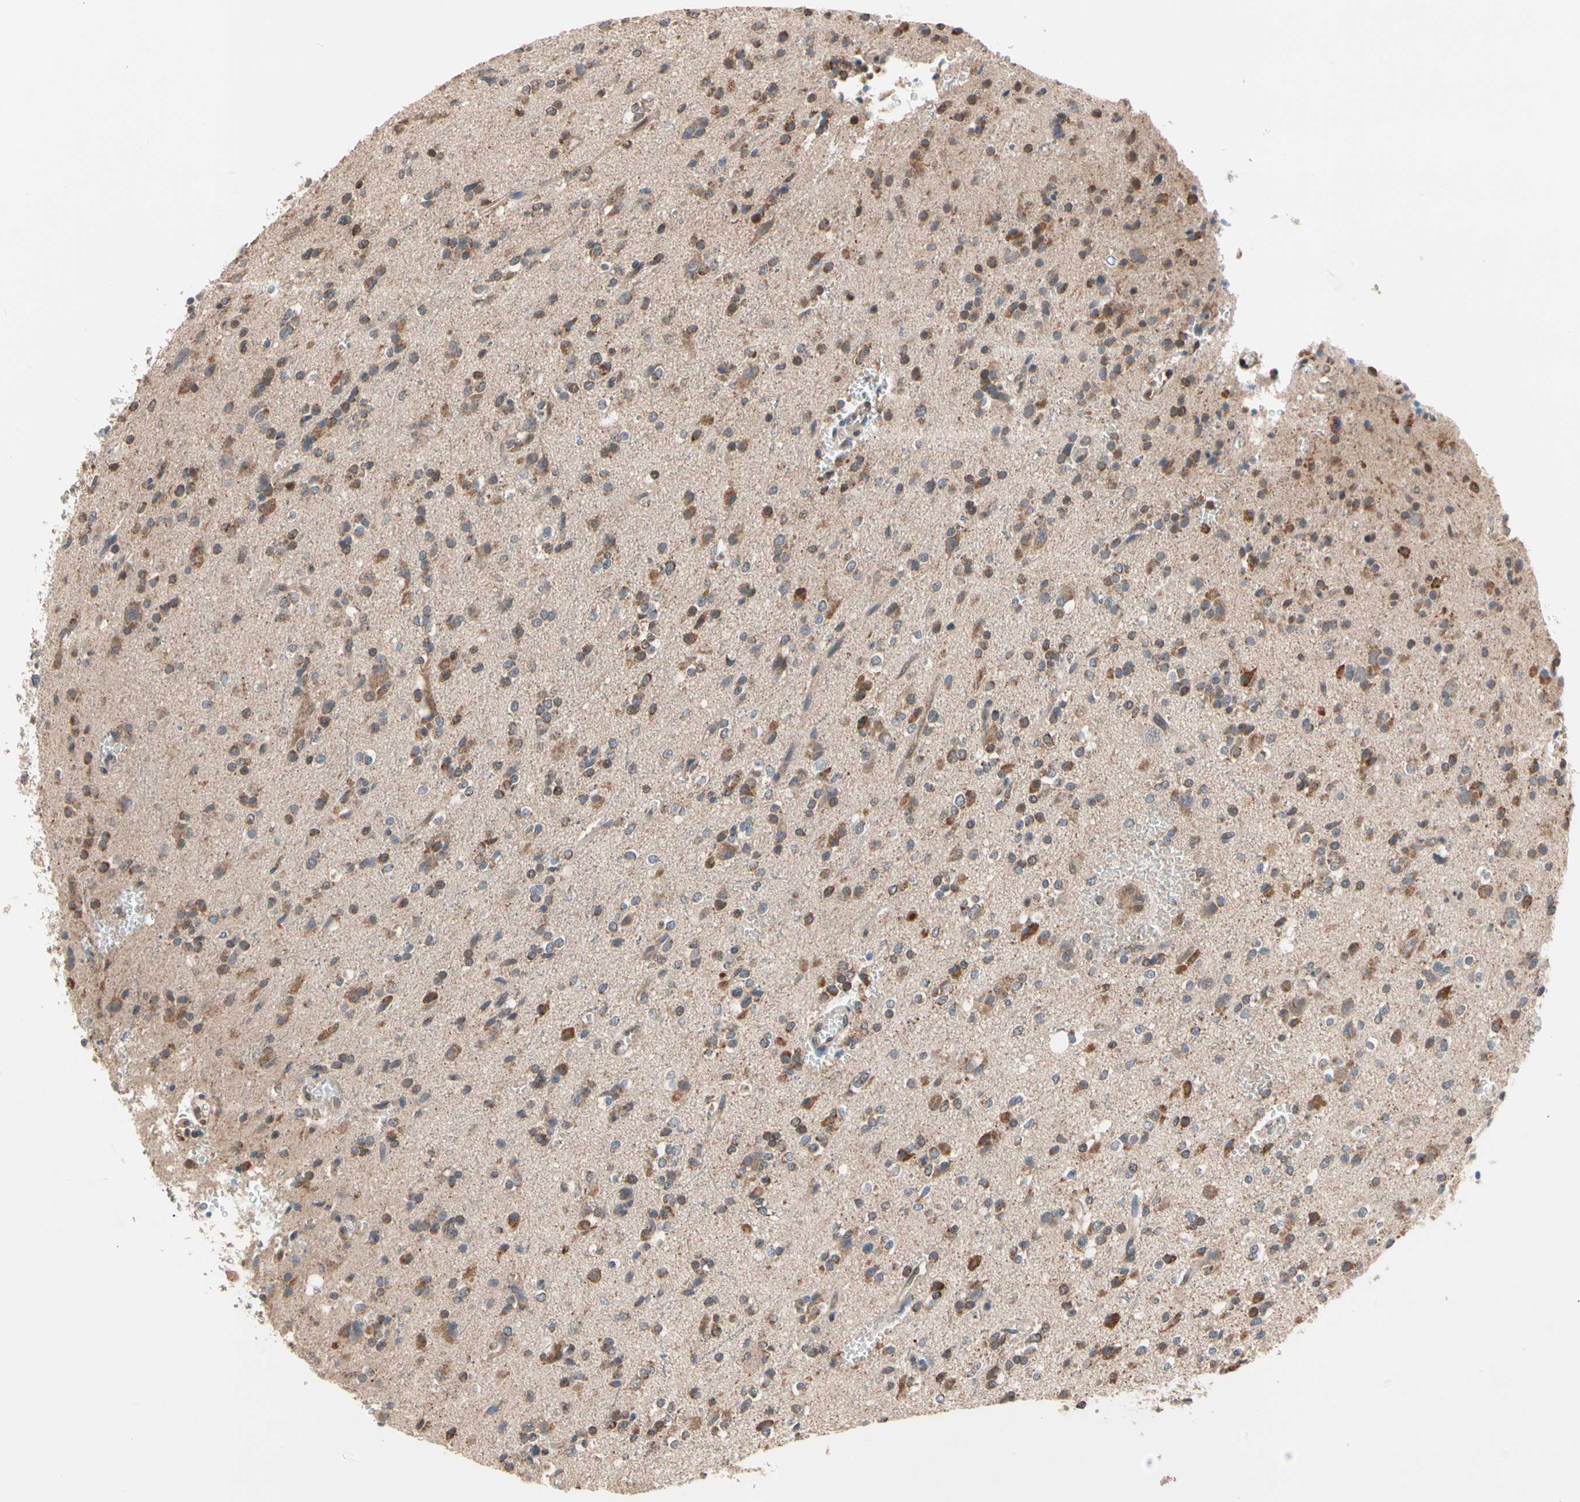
{"staining": {"intensity": "moderate", "quantity": "25%-75%", "location": "cytoplasmic/membranous"}, "tissue": "glioma", "cell_type": "Tumor cells", "image_type": "cancer", "snomed": [{"axis": "morphology", "description": "Glioma, malignant, High grade"}, {"axis": "topography", "description": "Brain"}], "caption": "Protein staining exhibits moderate cytoplasmic/membranous expression in about 25%-75% of tumor cells in glioma.", "gene": "MTHFS", "patient": {"sex": "male", "age": 47}}